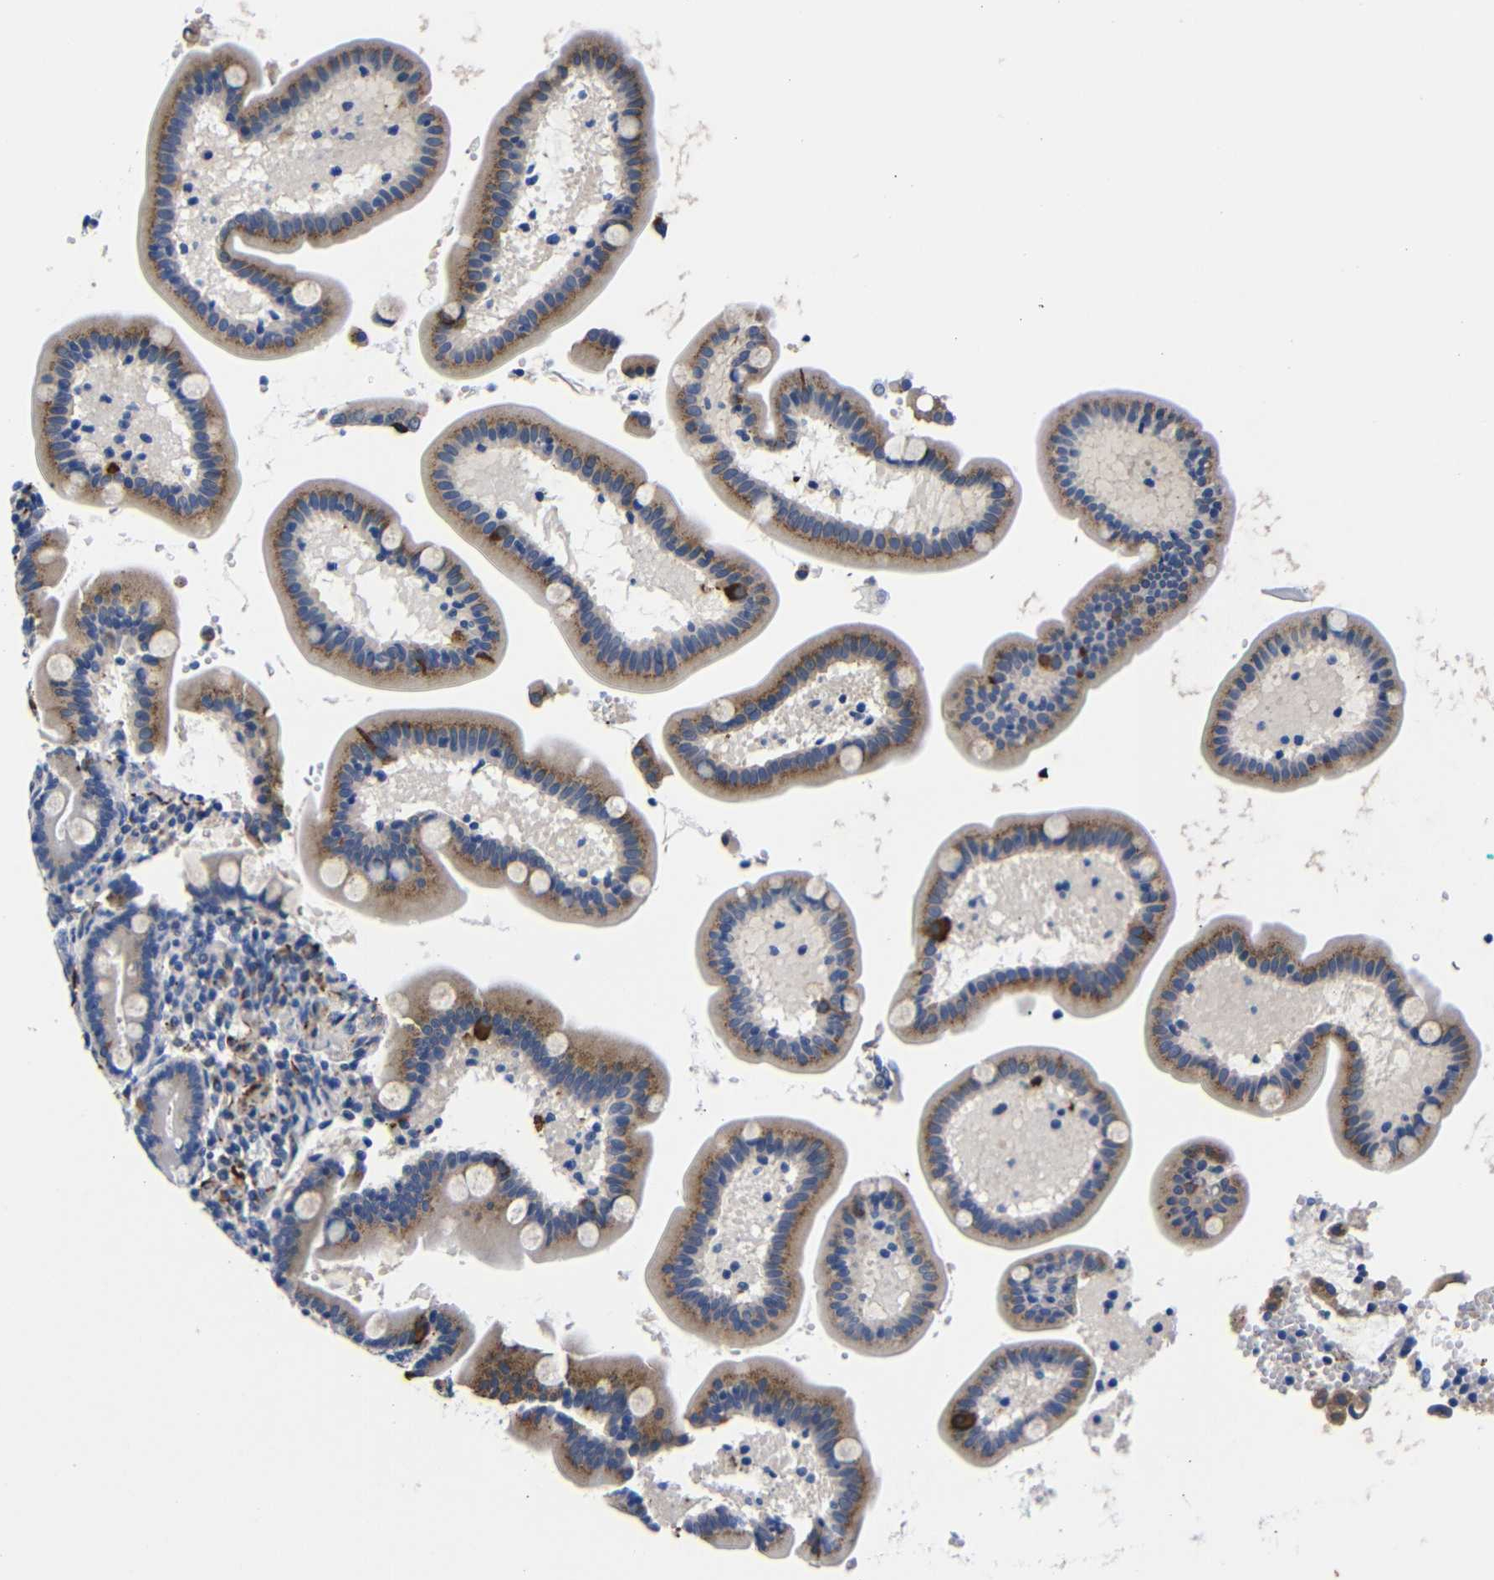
{"staining": {"intensity": "moderate", "quantity": "25%-75%", "location": "cytoplasmic/membranous"}, "tissue": "duodenum", "cell_type": "Glandular cells", "image_type": "normal", "snomed": [{"axis": "morphology", "description": "Normal tissue, NOS"}, {"axis": "topography", "description": "Duodenum"}], "caption": "Moderate cytoplasmic/membranous positivity for a protein is present in about 25%-75% of glandular cells of benign duodenum using IHC.", "gene": "LRIG1", "patient": {"sex": "male", "age": 54}}